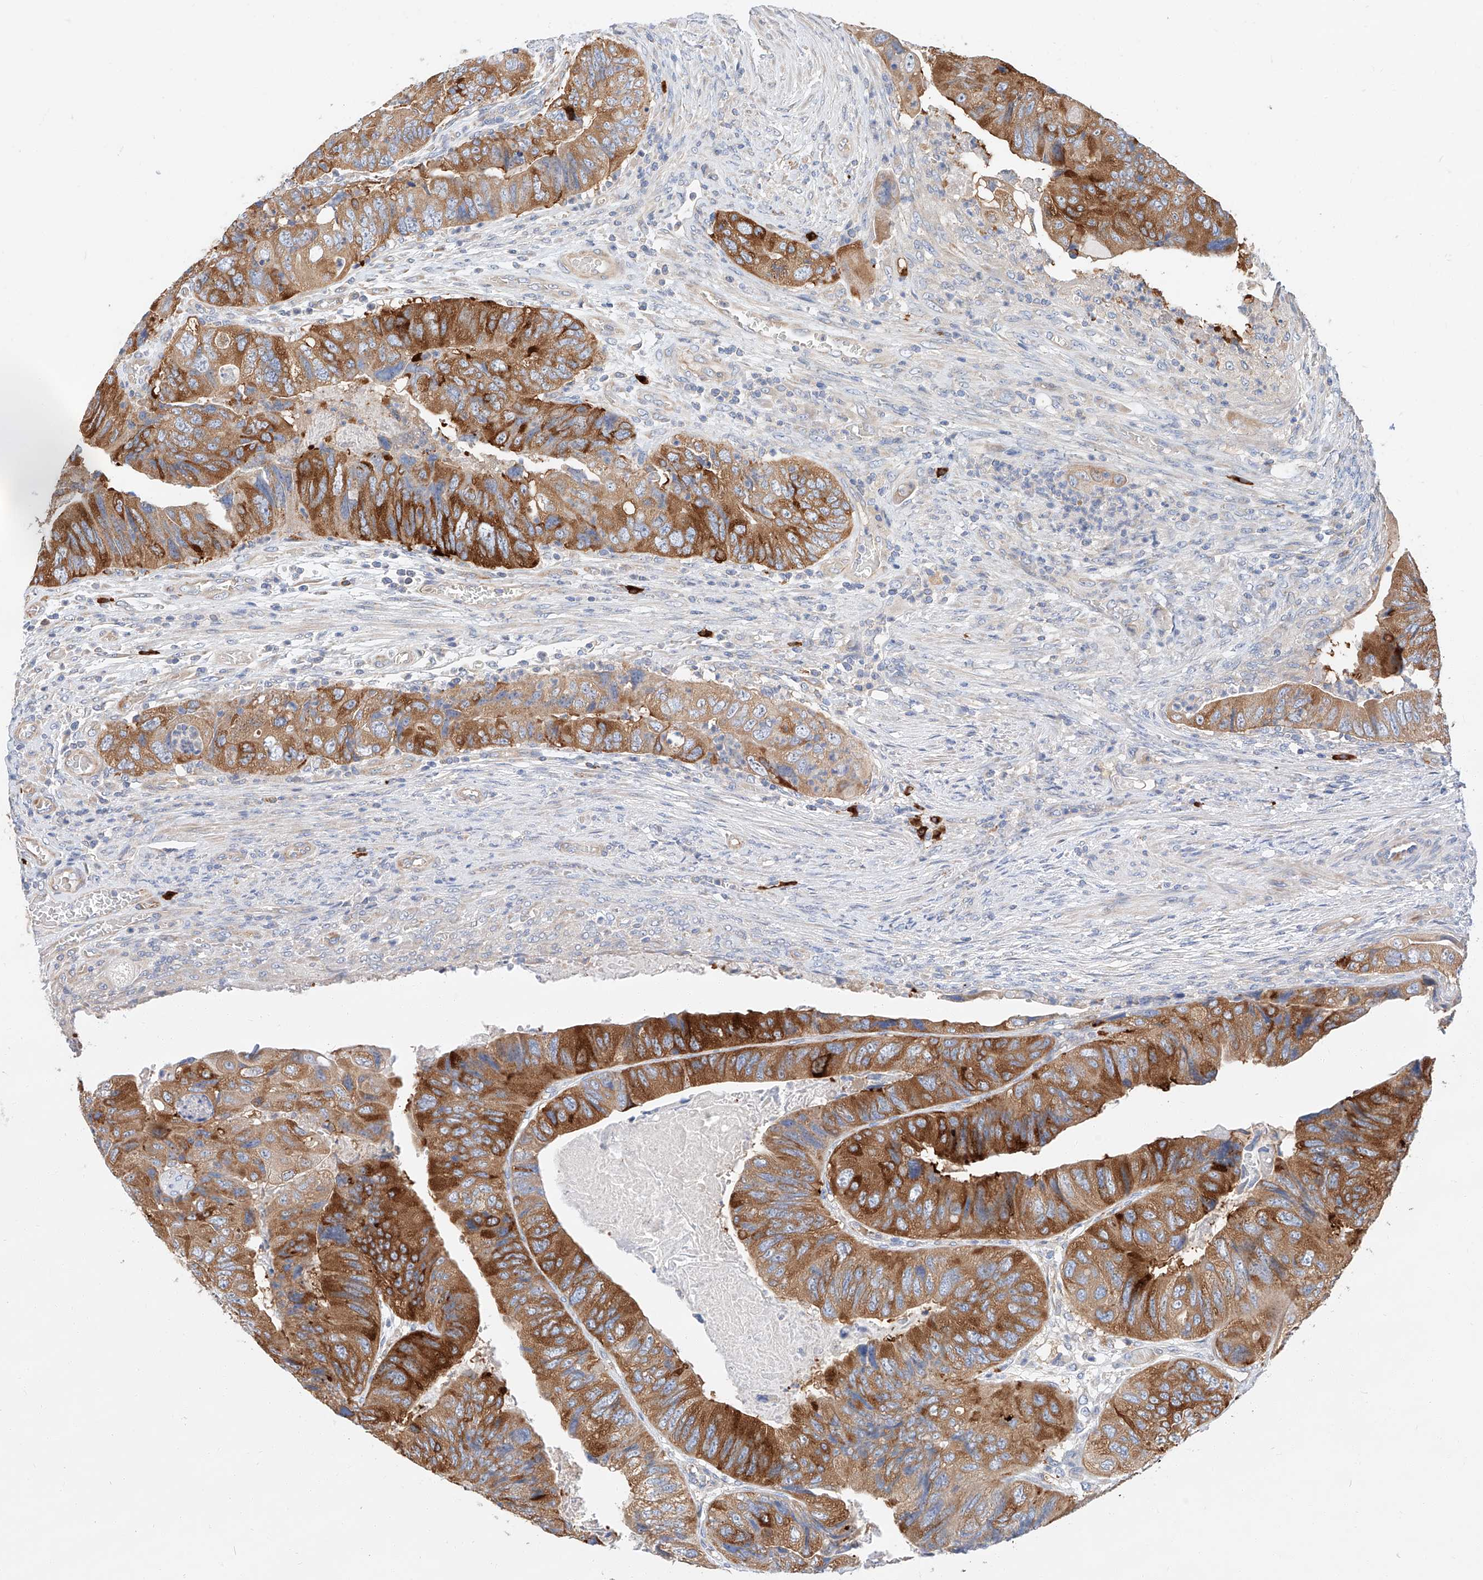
{"staining": {"intensity": "strong", "quantity": ">75%", "location": "cytoplasmic/membranous"}, "tissue": "colorectal cancer", "cell_type": "Tumor cells", "image_type": "cancer", "snomed": [{"axis": "morphology", "description": "Adenocarcinoma, NOS"}, {"axis": "topography", "description": "Rectum"}], "caption": "A histopathology image of human colorectal cancer stained for a protein reveals strong cytoplasmic/membranous brown staining in tumor cells.", "gene": "GLMN", "patient": {"sex": "male", "age": 63}}